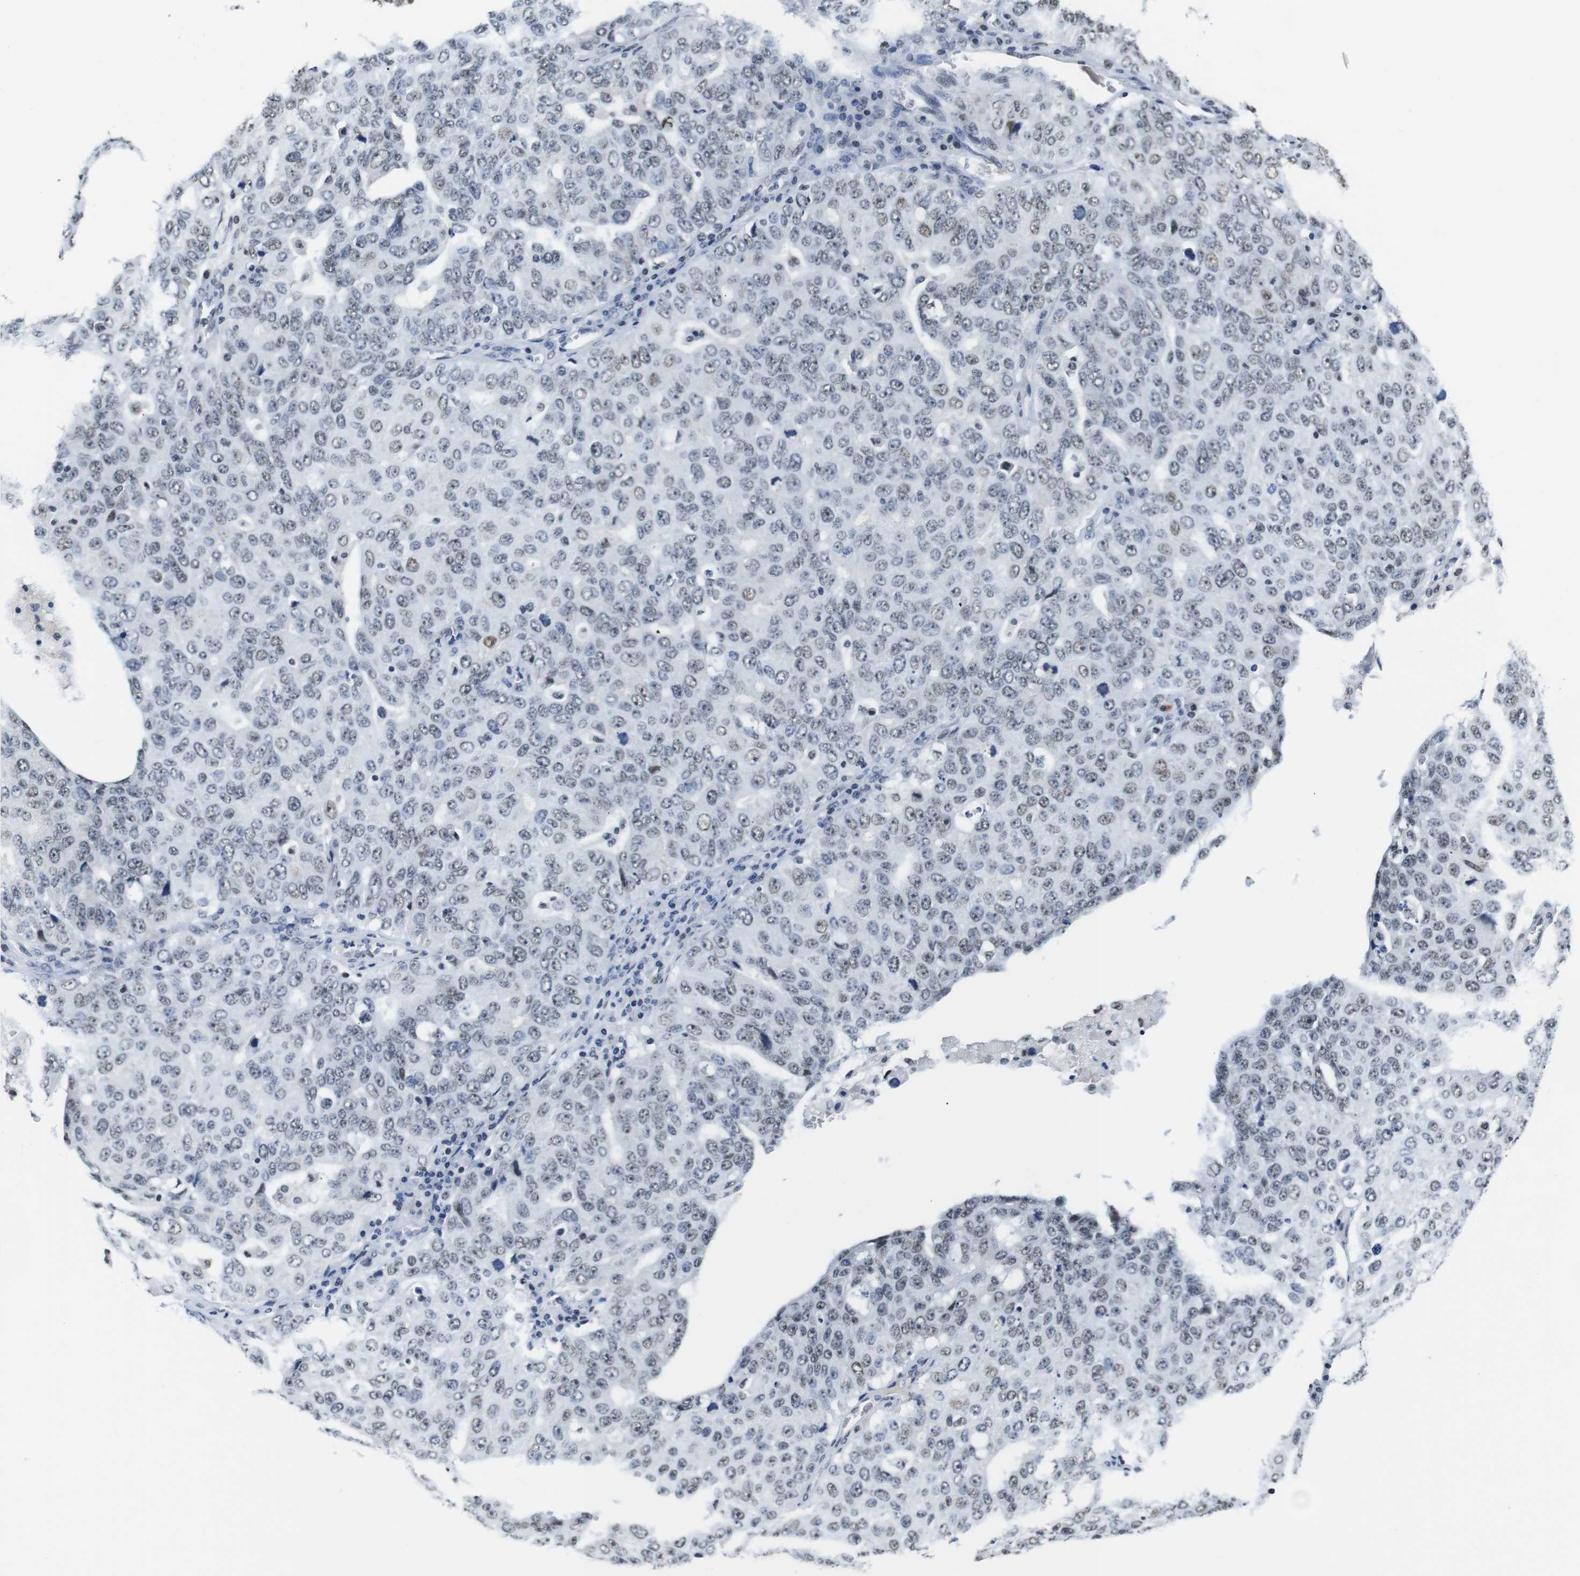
{"staining": {"intensity": "weak", "quantity": "<25%", "location": "nuclear"}, "tissue": "ovarian cancer", "cell_type": "Tumor cells", "image_type": "cancer", "snomed": [{"axis": "morphology", "description": "Carcinoma, endometroid"}, {"axis": "topography", "description": "Ovary"}], "caption": "Tumor cells show no significant protein expression in ovarian endometroid carcinoma.", "gene": "ILDR2", "patient": {"sex": "female", "age": 62}}